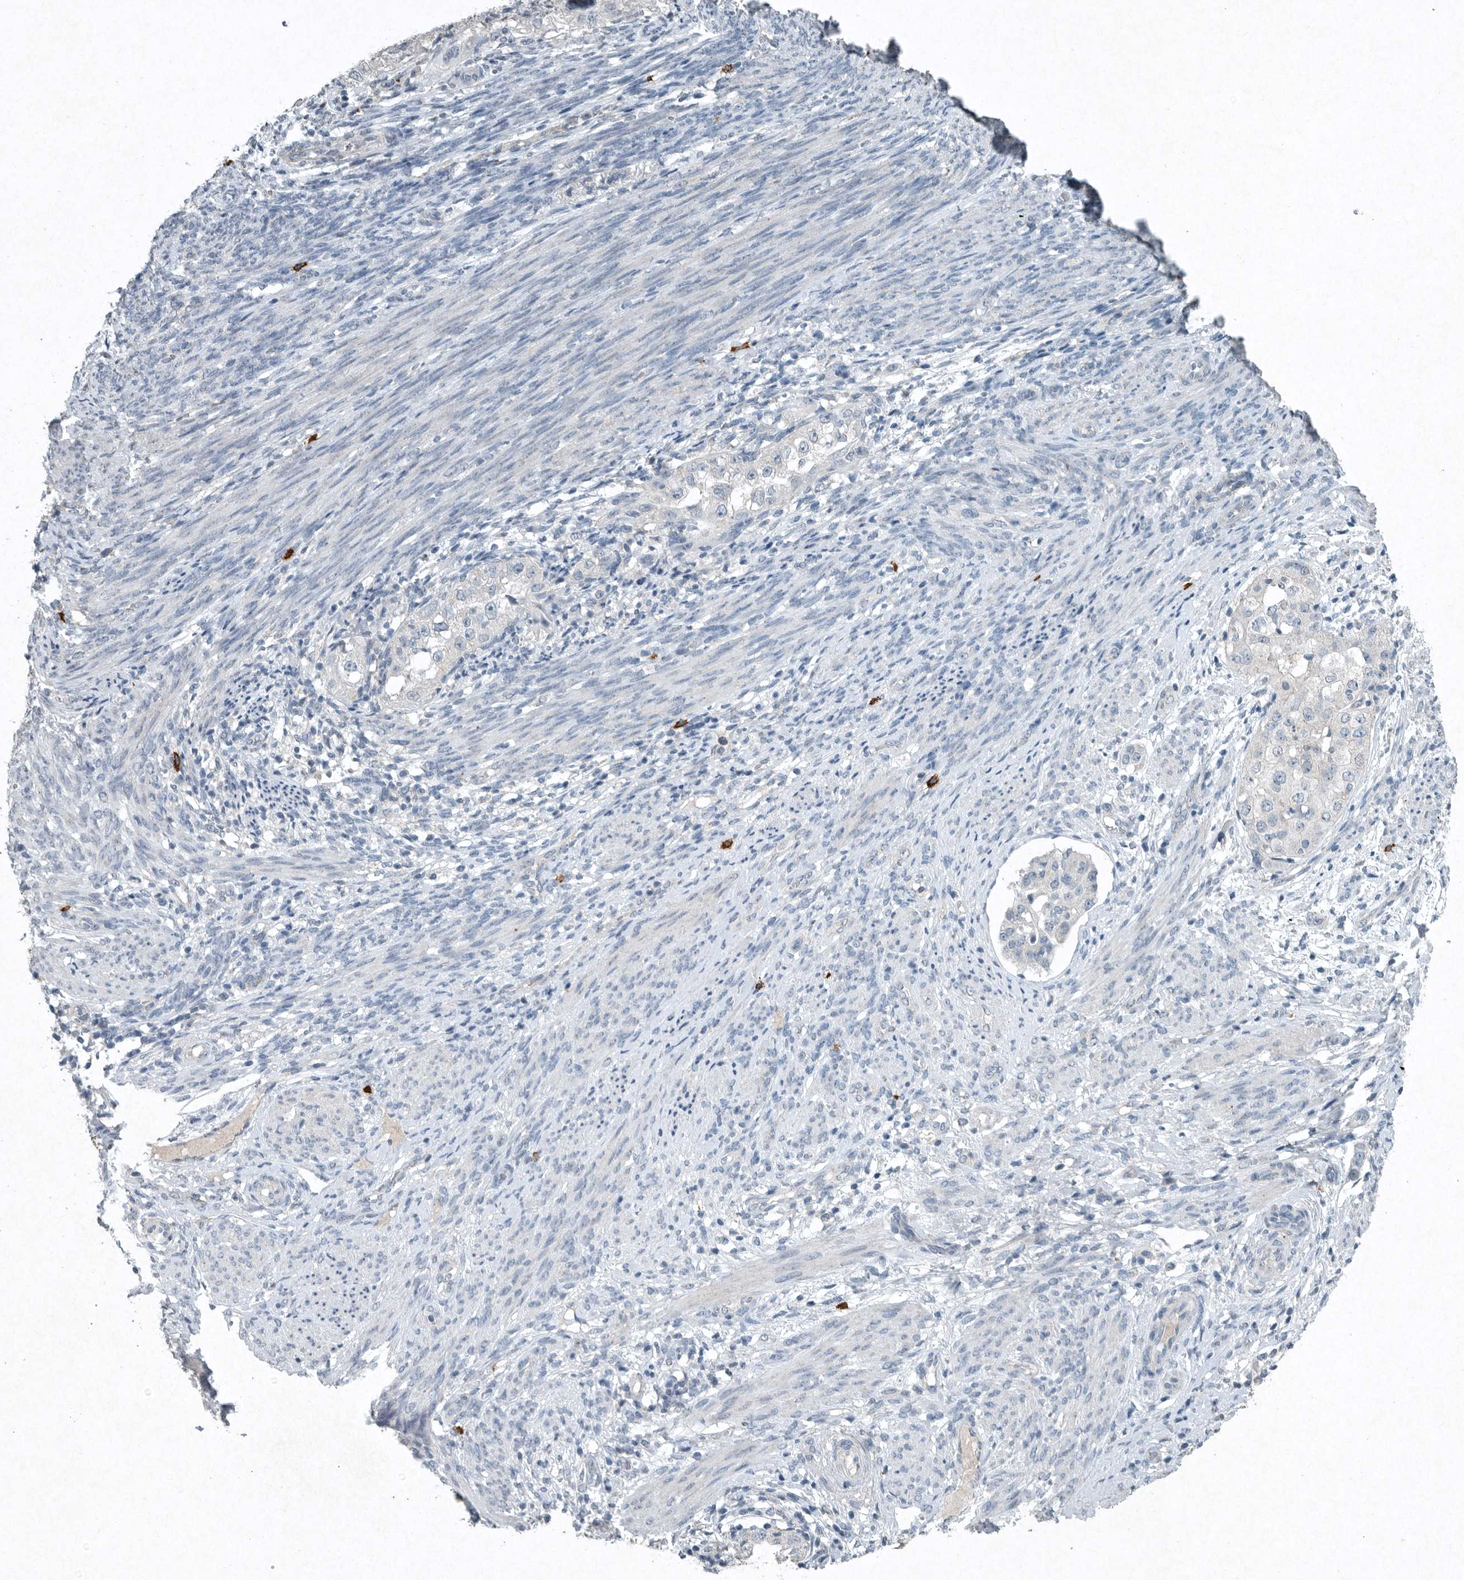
{"staining": {"intensity": "negative", "quantity": "none", "location": "none"}, "tissue": "endometrial cancer", "cell_type": "Tumor cells", "image_type": "cancer", "snomed": [{"axis": "morphology", "description": "Adenocarcinoma, NOS"}, {"axis": "topography", "description": "Endometrium"}], "caption": "High magnification brightfield microscopy of endometrial cancer (adenocarcinoma) stained with DAB (brown) and counterstained with hematoxylin (blue): tumor cells show no significant expression.", "gene": "IL20", "patient": {"sex": "female", "age": 85}}